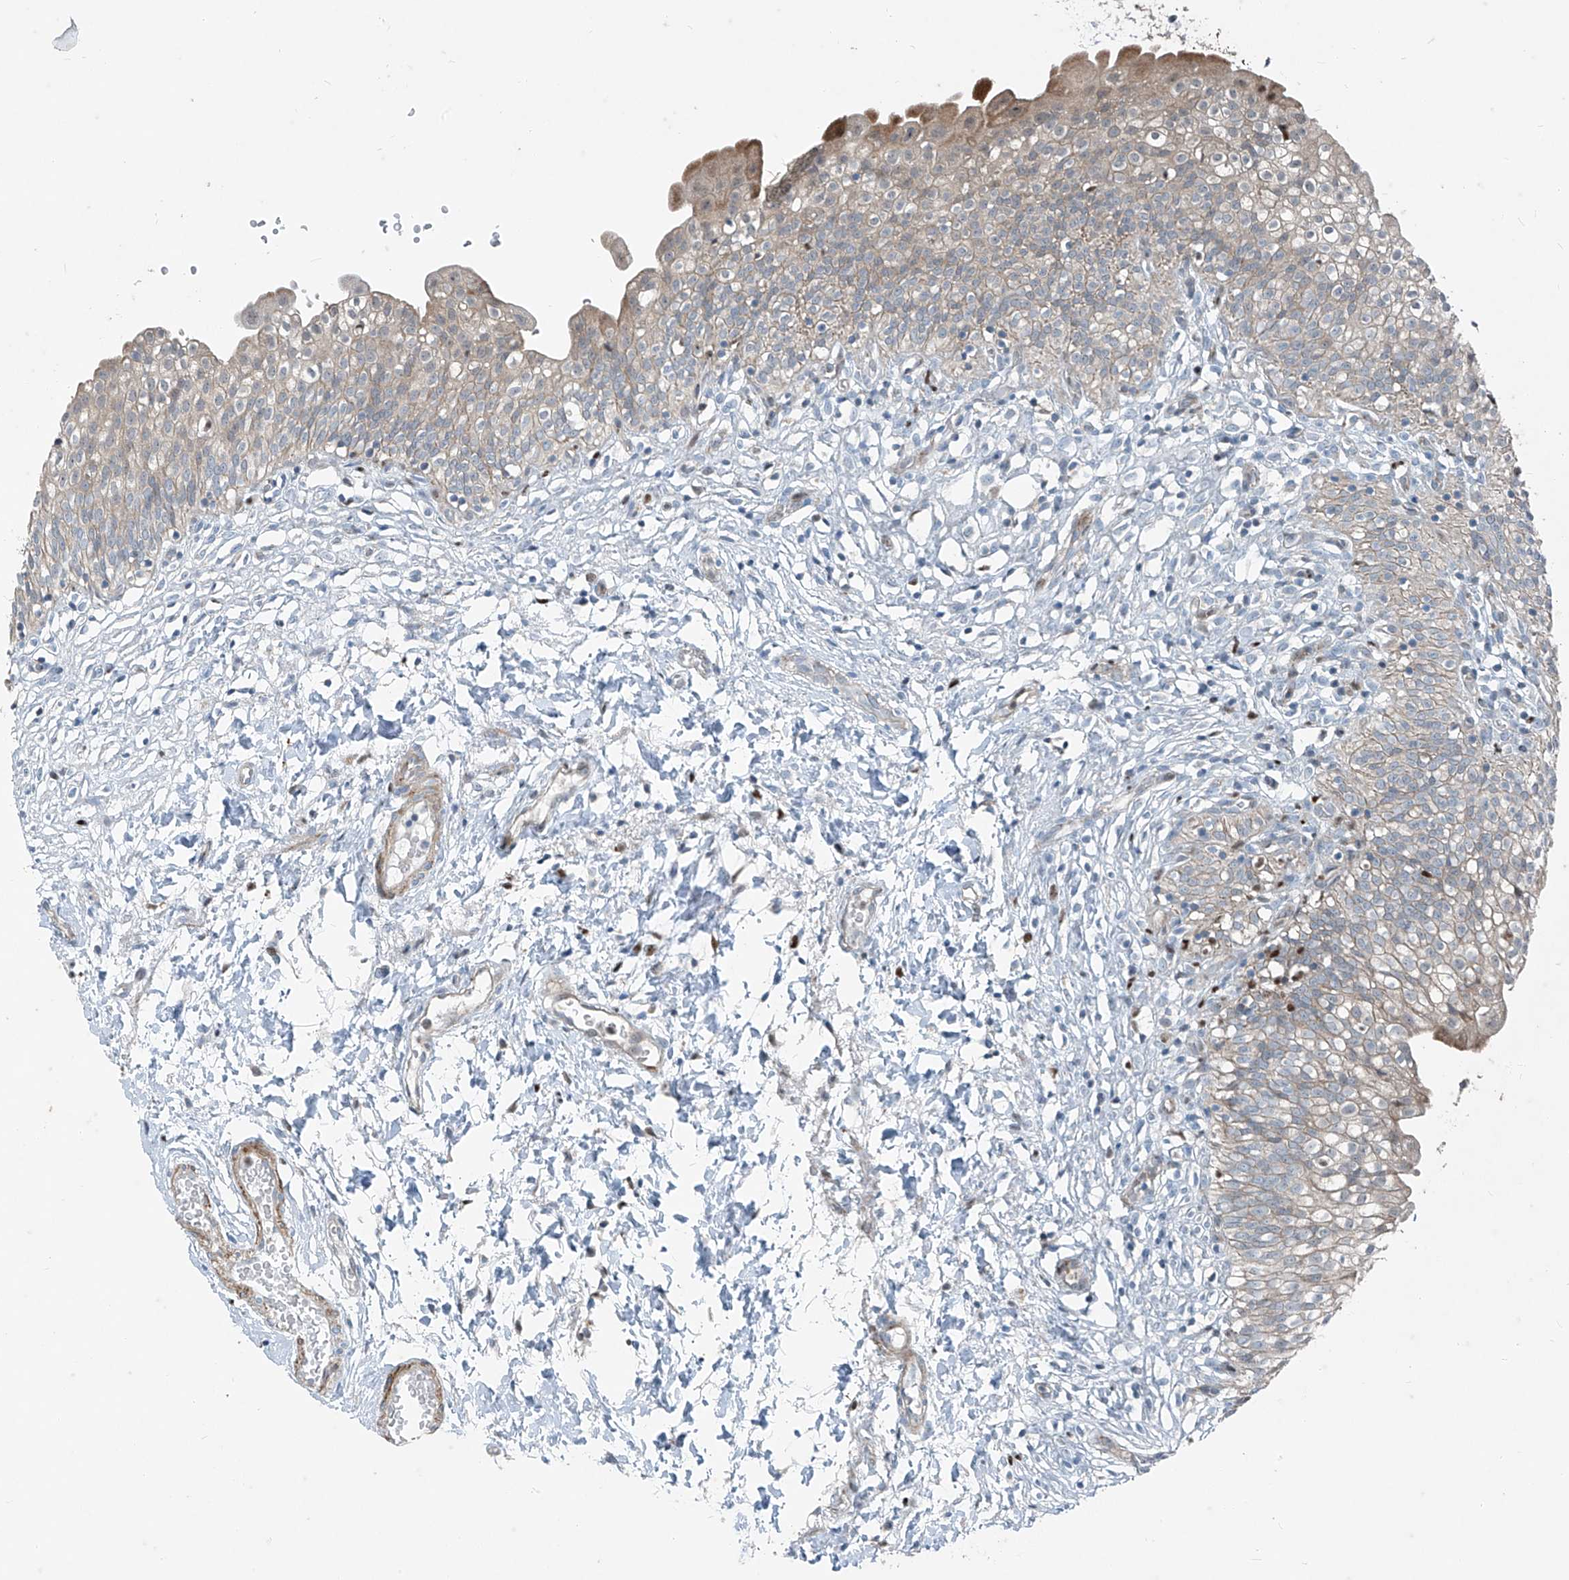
{"staining": {"intensity": "moderate", "quantity": "25%-75%", "location": "cytoplasmic/membranous,nuclear"}, "tissue": "urinary bladder", "cell_type": "Urothelial cells", "image_type": "normal", "snomed": [{"axis": "morphology", "description": "Normal tissue, NOS"}, {"axis": "topography", "description": "Urinary bladder"}], "caption": "About 25%-75% of urothelial cells in normal human urinary bladder exhibit moderate cytoplasmic/membranous,nuclear protein positivity as visualized by brown immunohistochemical staining.", "gene": "PPCS", "patient": {"sex": "male", "age": 55}}